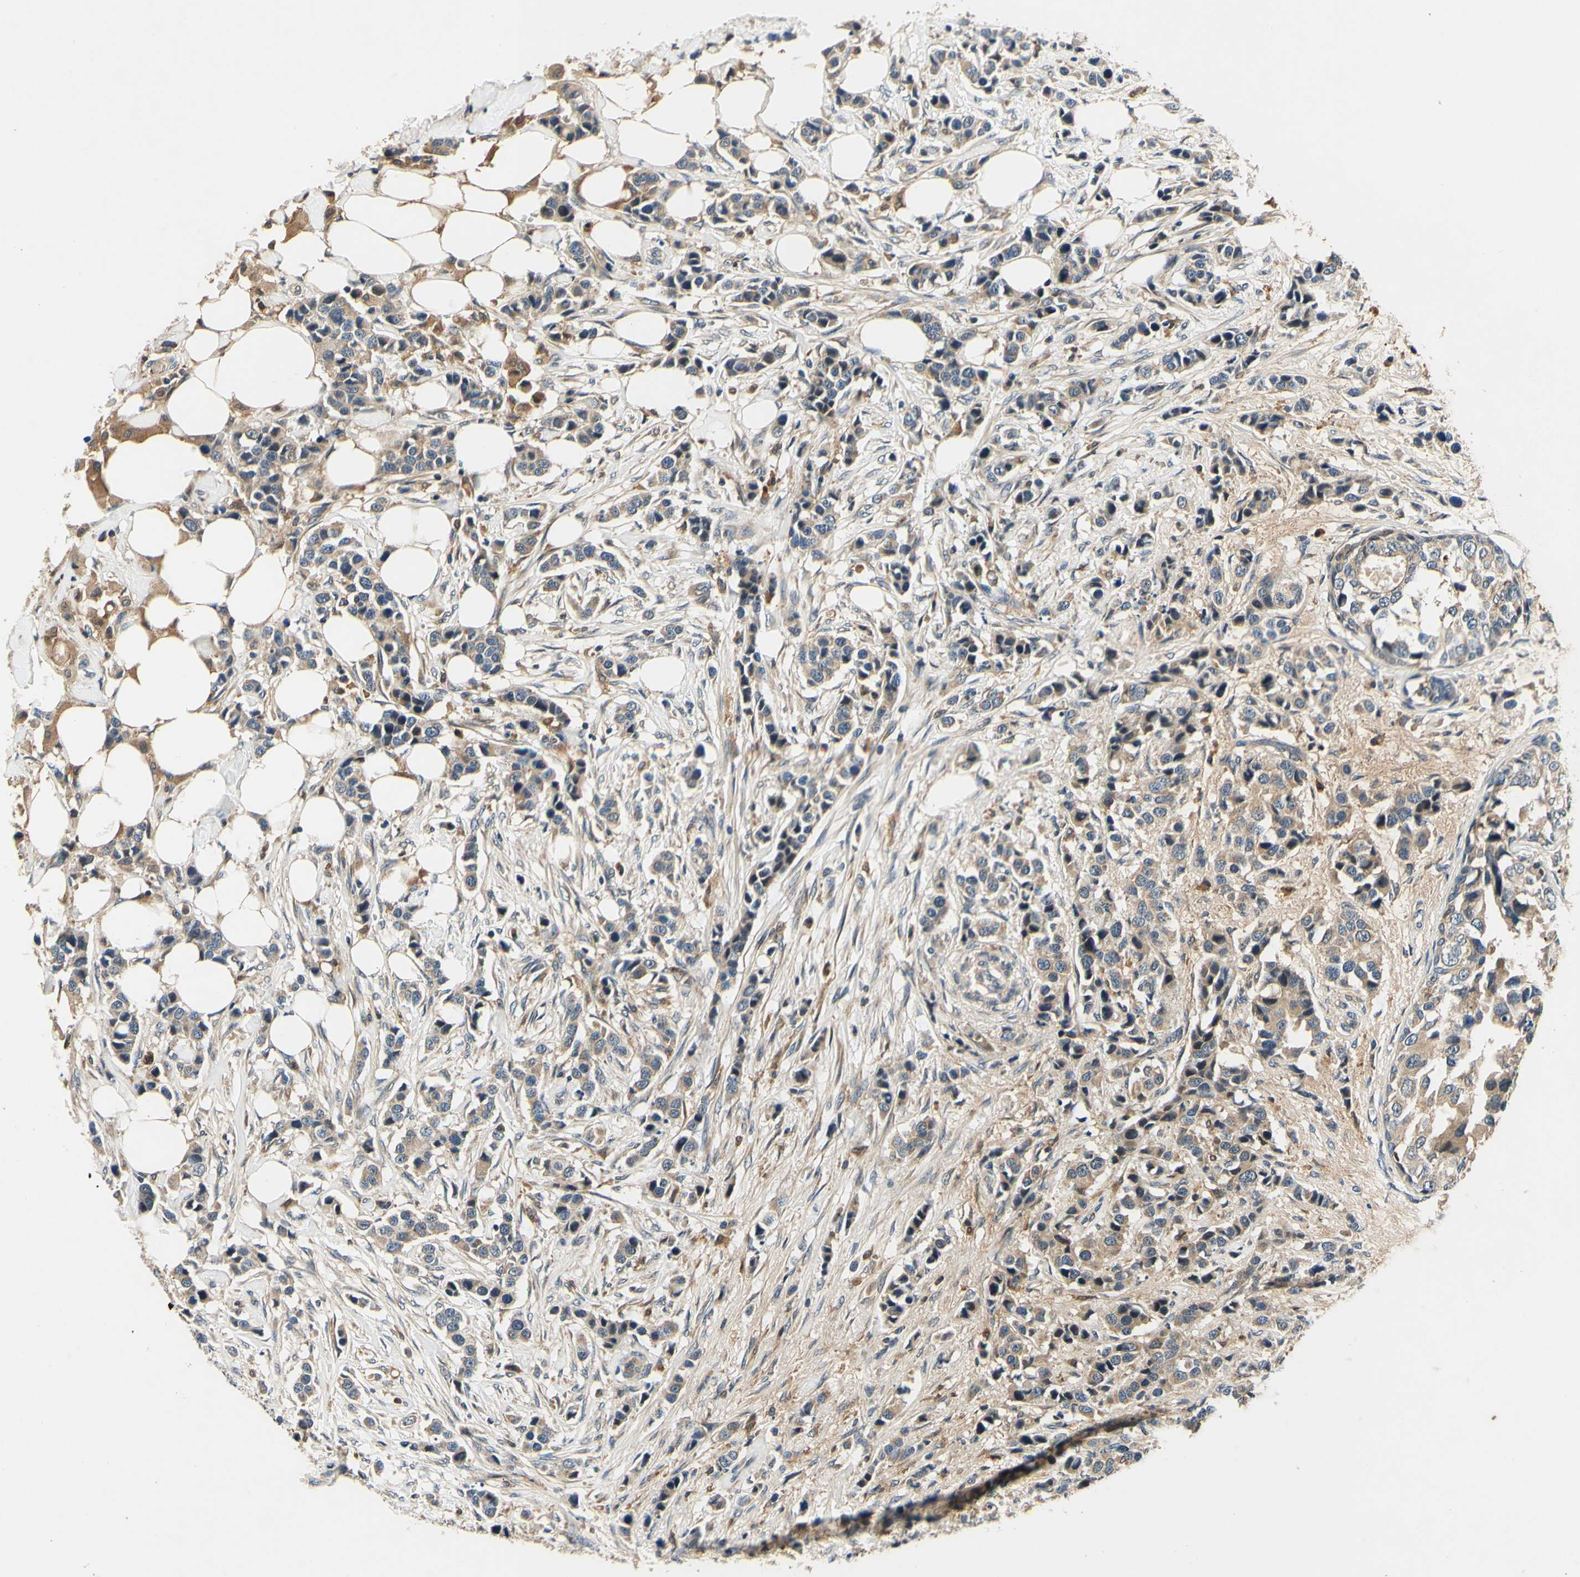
{"staining": {"intensity": "weak", "quantity": ">75%", "location": "cytoplasmic/membranous"}, "tissue": "breast cancer", "cell_type": "Tumor cells", "image_type": "cancer", "snomed": [{"axis": "morphology", "description": "Normal tissue, NOS"}, {"axis": "morphology", "description": "Duct carcinoma"}, {"axis": "topography", "description": "Breast"}], "caption": "Immunohistochemical staining of human breast cancer shows low levels of weak cytoplasmic/membranous positivity in about >75% of tumor cells.", "gene": "PLA2G4A", "patient": {"sex": "female", "age": 50}}